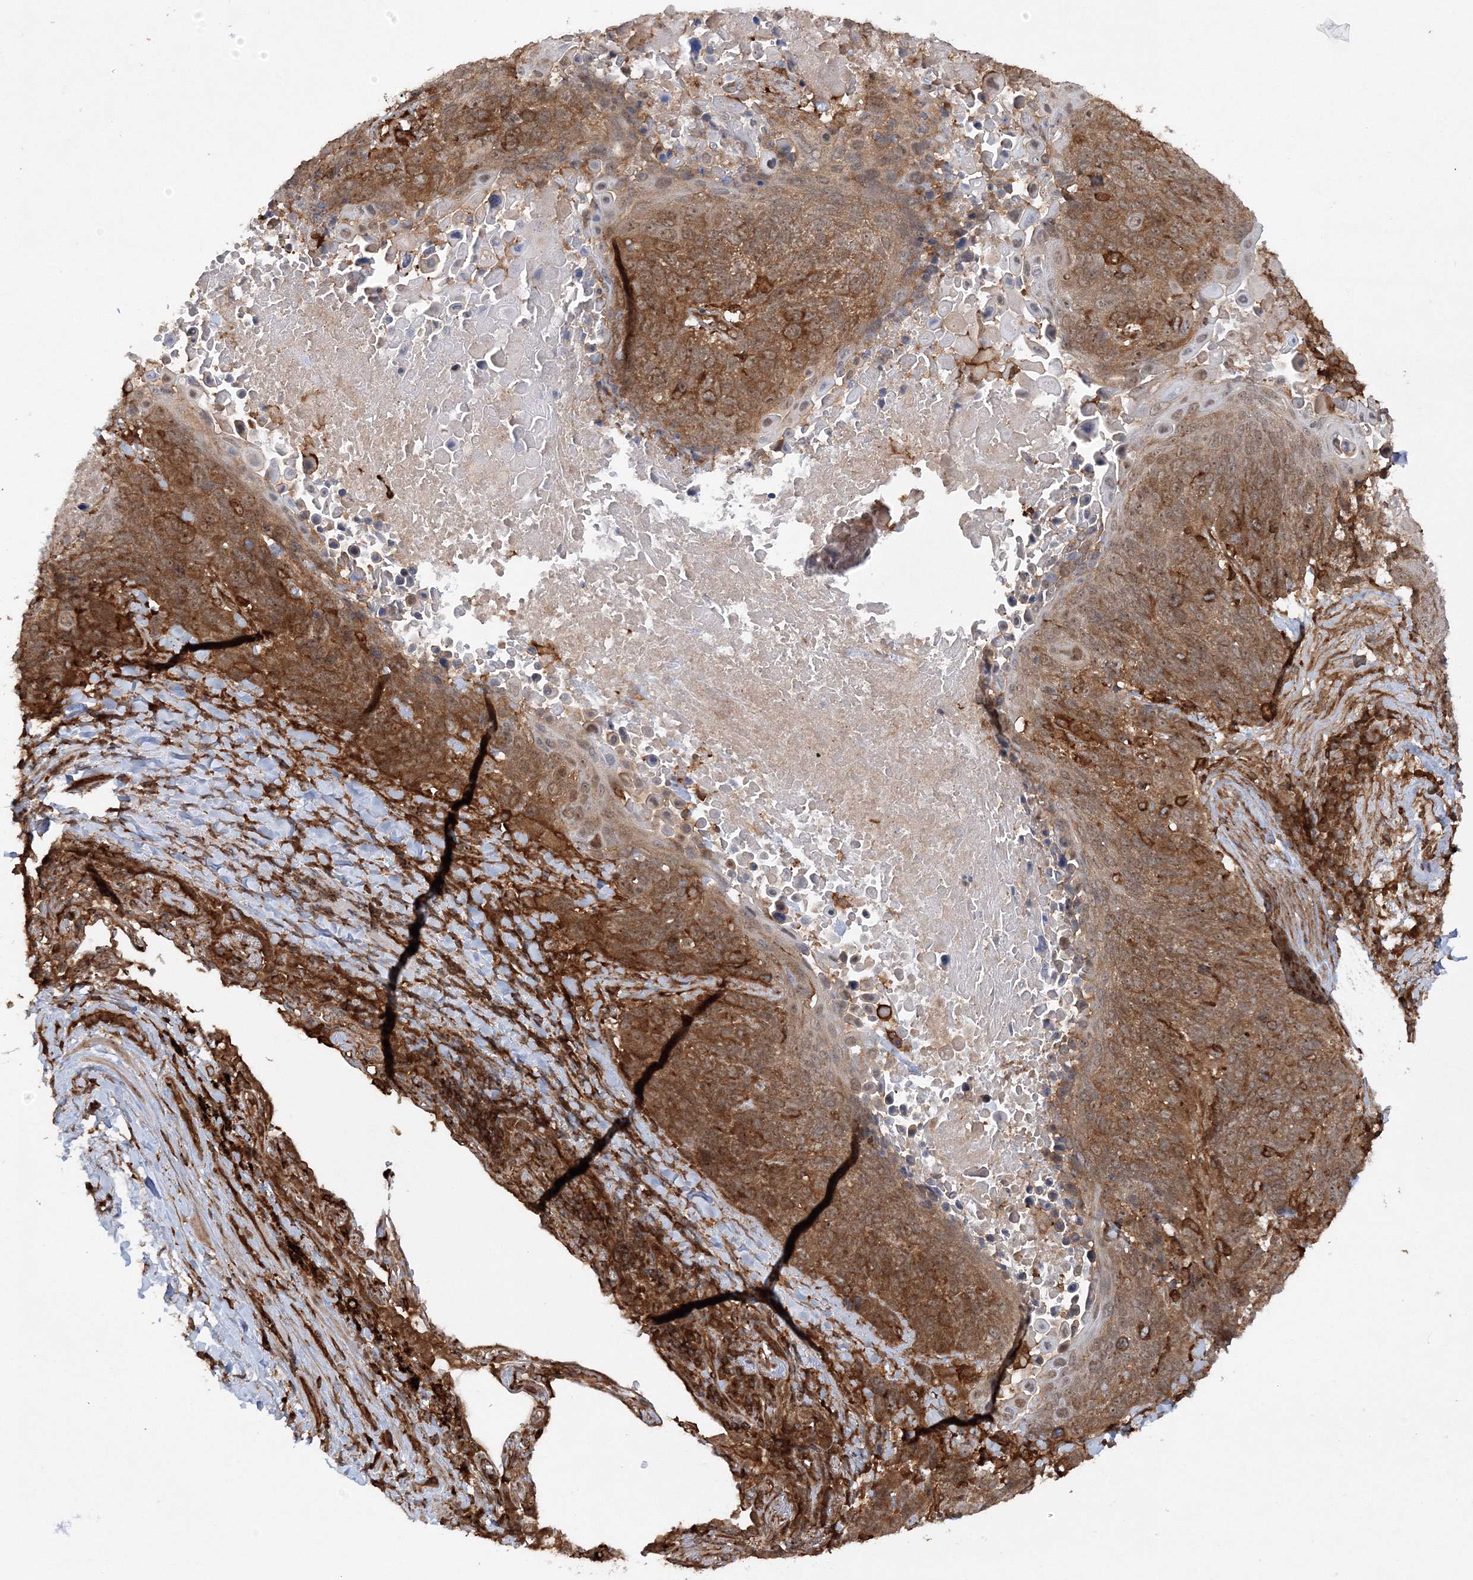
{"staining": {"intensity": "strong", "quantity": ">75%", "location": "cytoplasmic/membranous"}, "tissue": "lung cancer", "cell_type": "Tumor cells", "image_type": "cancer", "snomed": [{"axis": "morphology", "description": "Squamous cell carcinoma, NOS"}, {"axis": "topography", "description": "Lung"}], "caption": "The micrograph reveals staining of squamous cell carcinoma (lung), revealing strong cytoplasmic/membranous protein staining (brown color) within tumor cells.", "gene": "WDR37", "patient": {"sex": "male", "age": 66}}